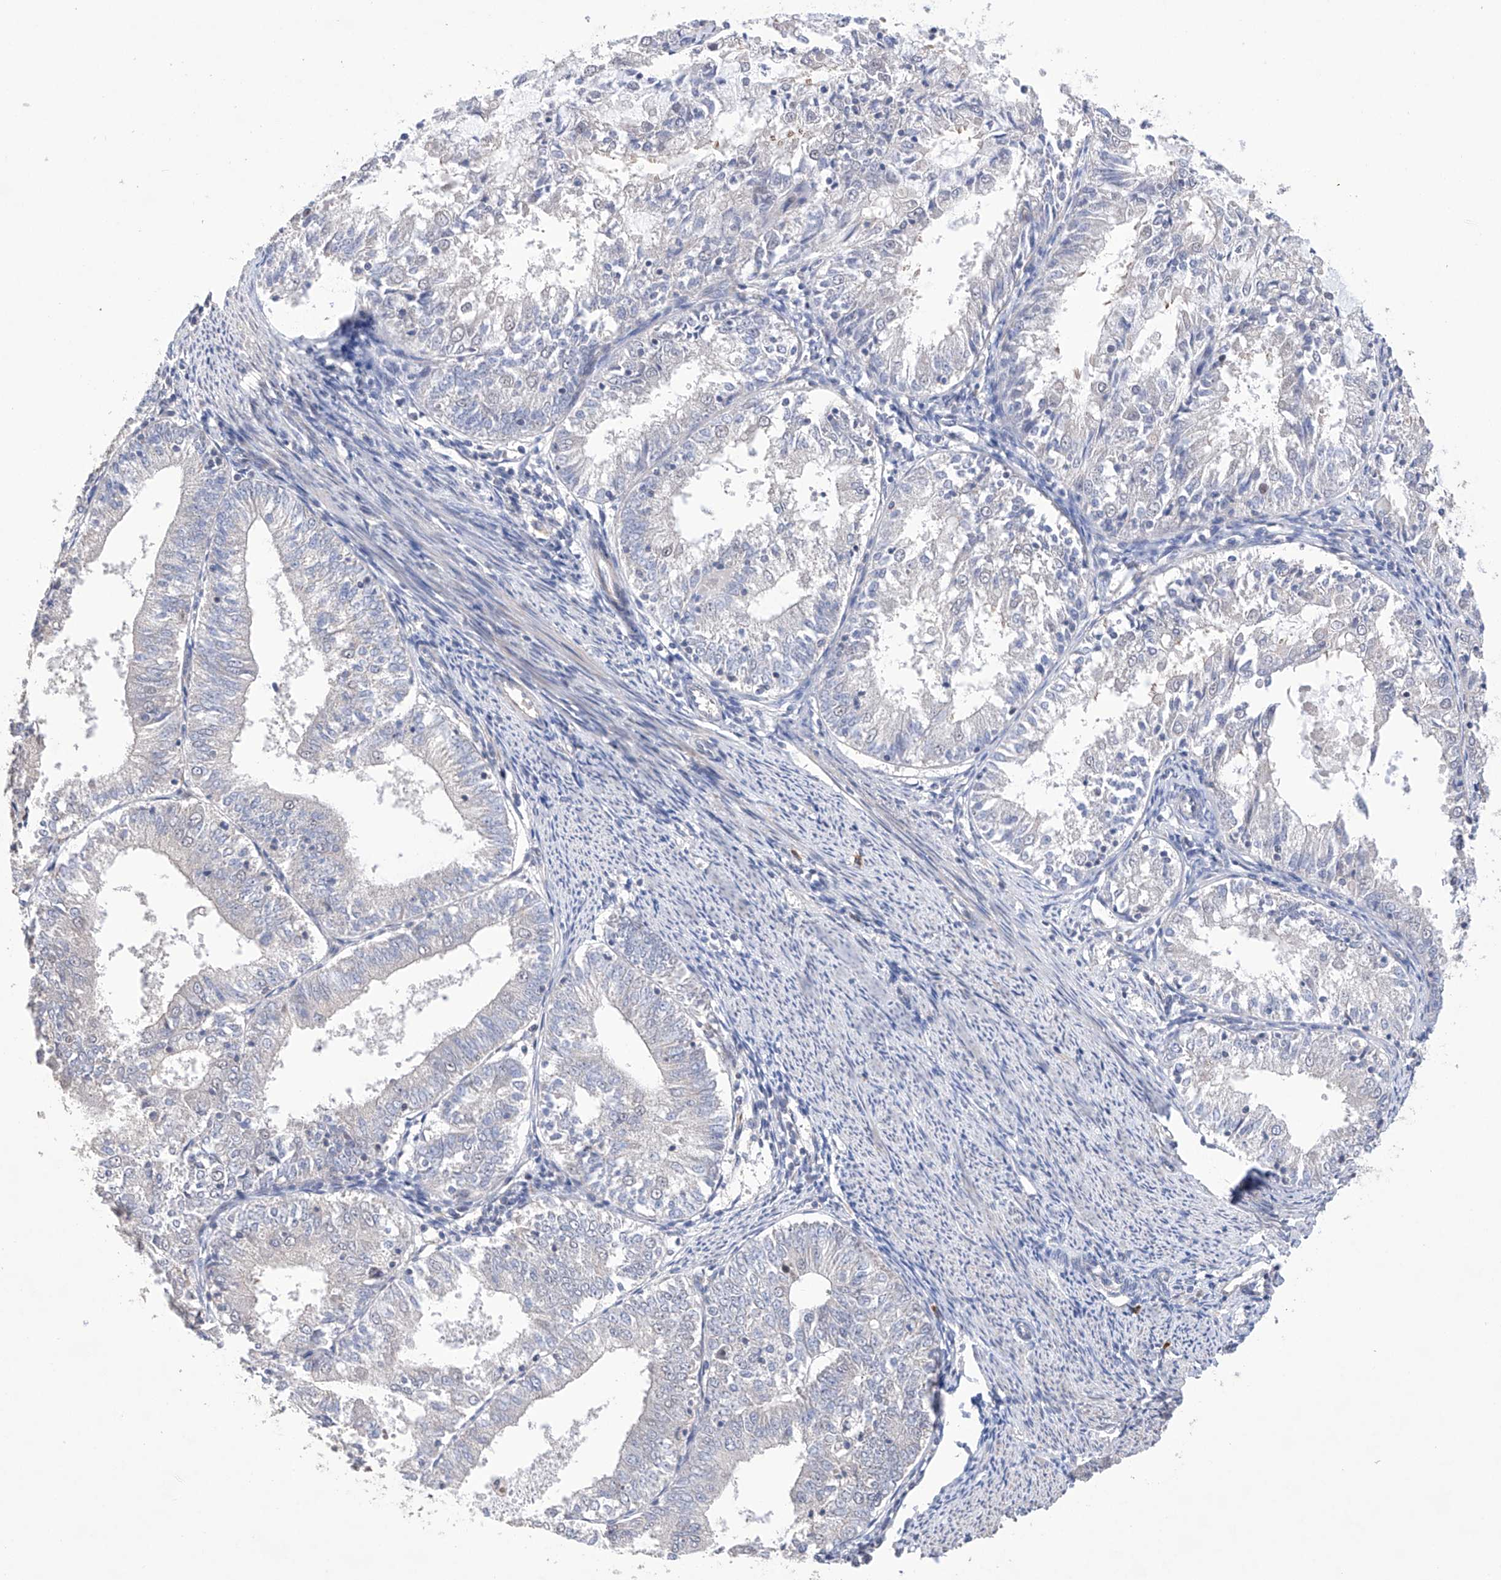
{"staining": {"intensity": "negative", "quantity": "none", "location": "none"}, "tissue": "endometrial cancer", "cell_type": "Tumor cells", "image_type": "cancer", "snomed": [{"axis": "morphology", "description": "Adenocarcinoma, NOS"}, {"axis": "topography", "description": "Endometrium"}], "caption": "The image demonstrates no staining of tumor cells in endometrial adenocarcinoma.", "gene": "AFG1L", "patient": {"sex": "female", "age": 57}}